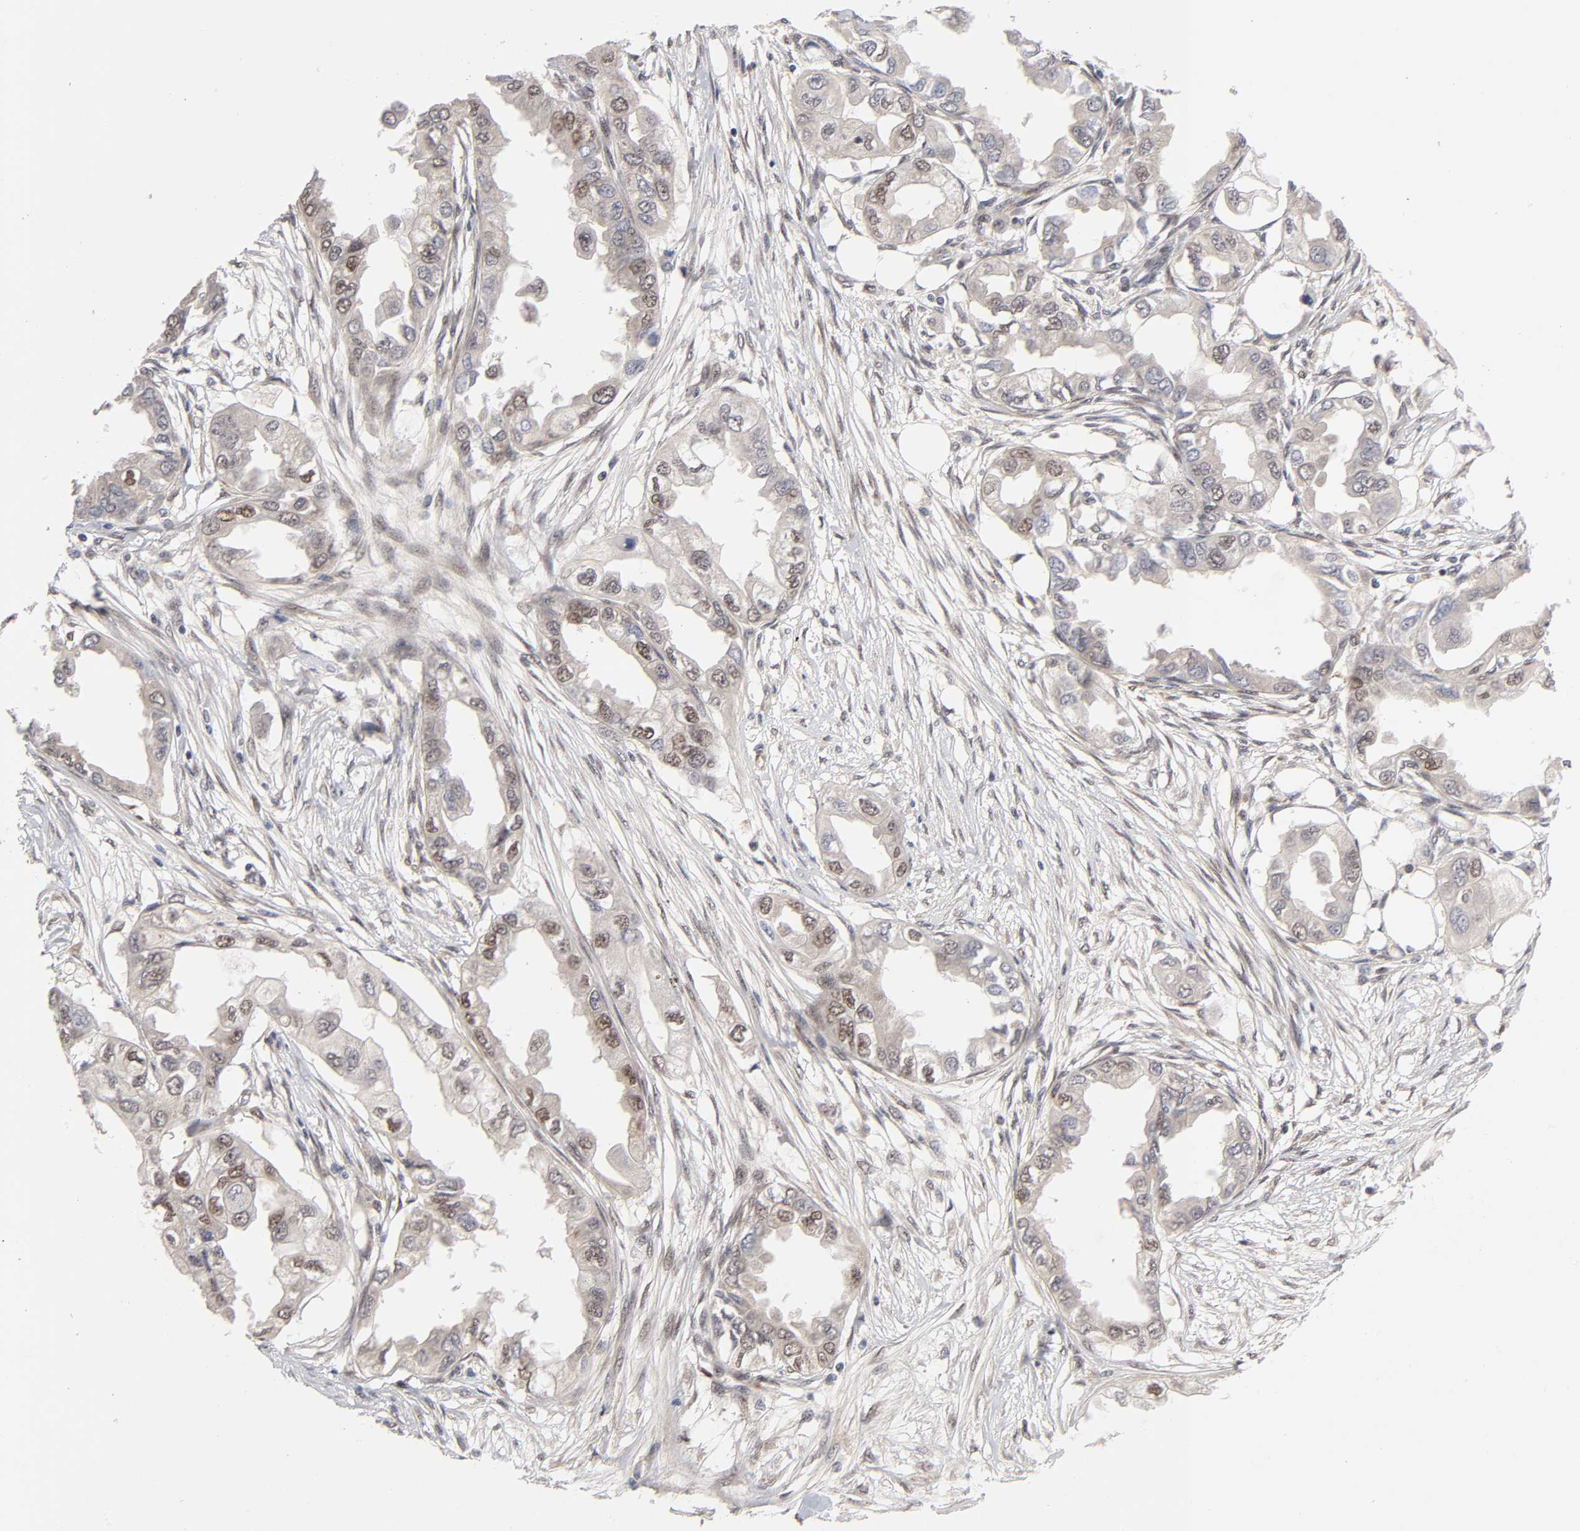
{"staining": {"intensity": "moderate", "quantity": ">75%", "location": "nuclear"}, "tissue": "endometrial cancer", "cell_type": "Tumor cells", "image_type": "cancer", "snomed": [{"axis": "morphology", "description": "Adenocarcinoma, NOS"}, {"axis": "topography", "description": "Endometrium"}], "caption": "Protein staining of adenocarcinoma (endometrial) tissue displays moderate nuclear expression in about >75% of tumor cells.", "gene": "EP300", "patient": {"sex": "female", "age": 67}}